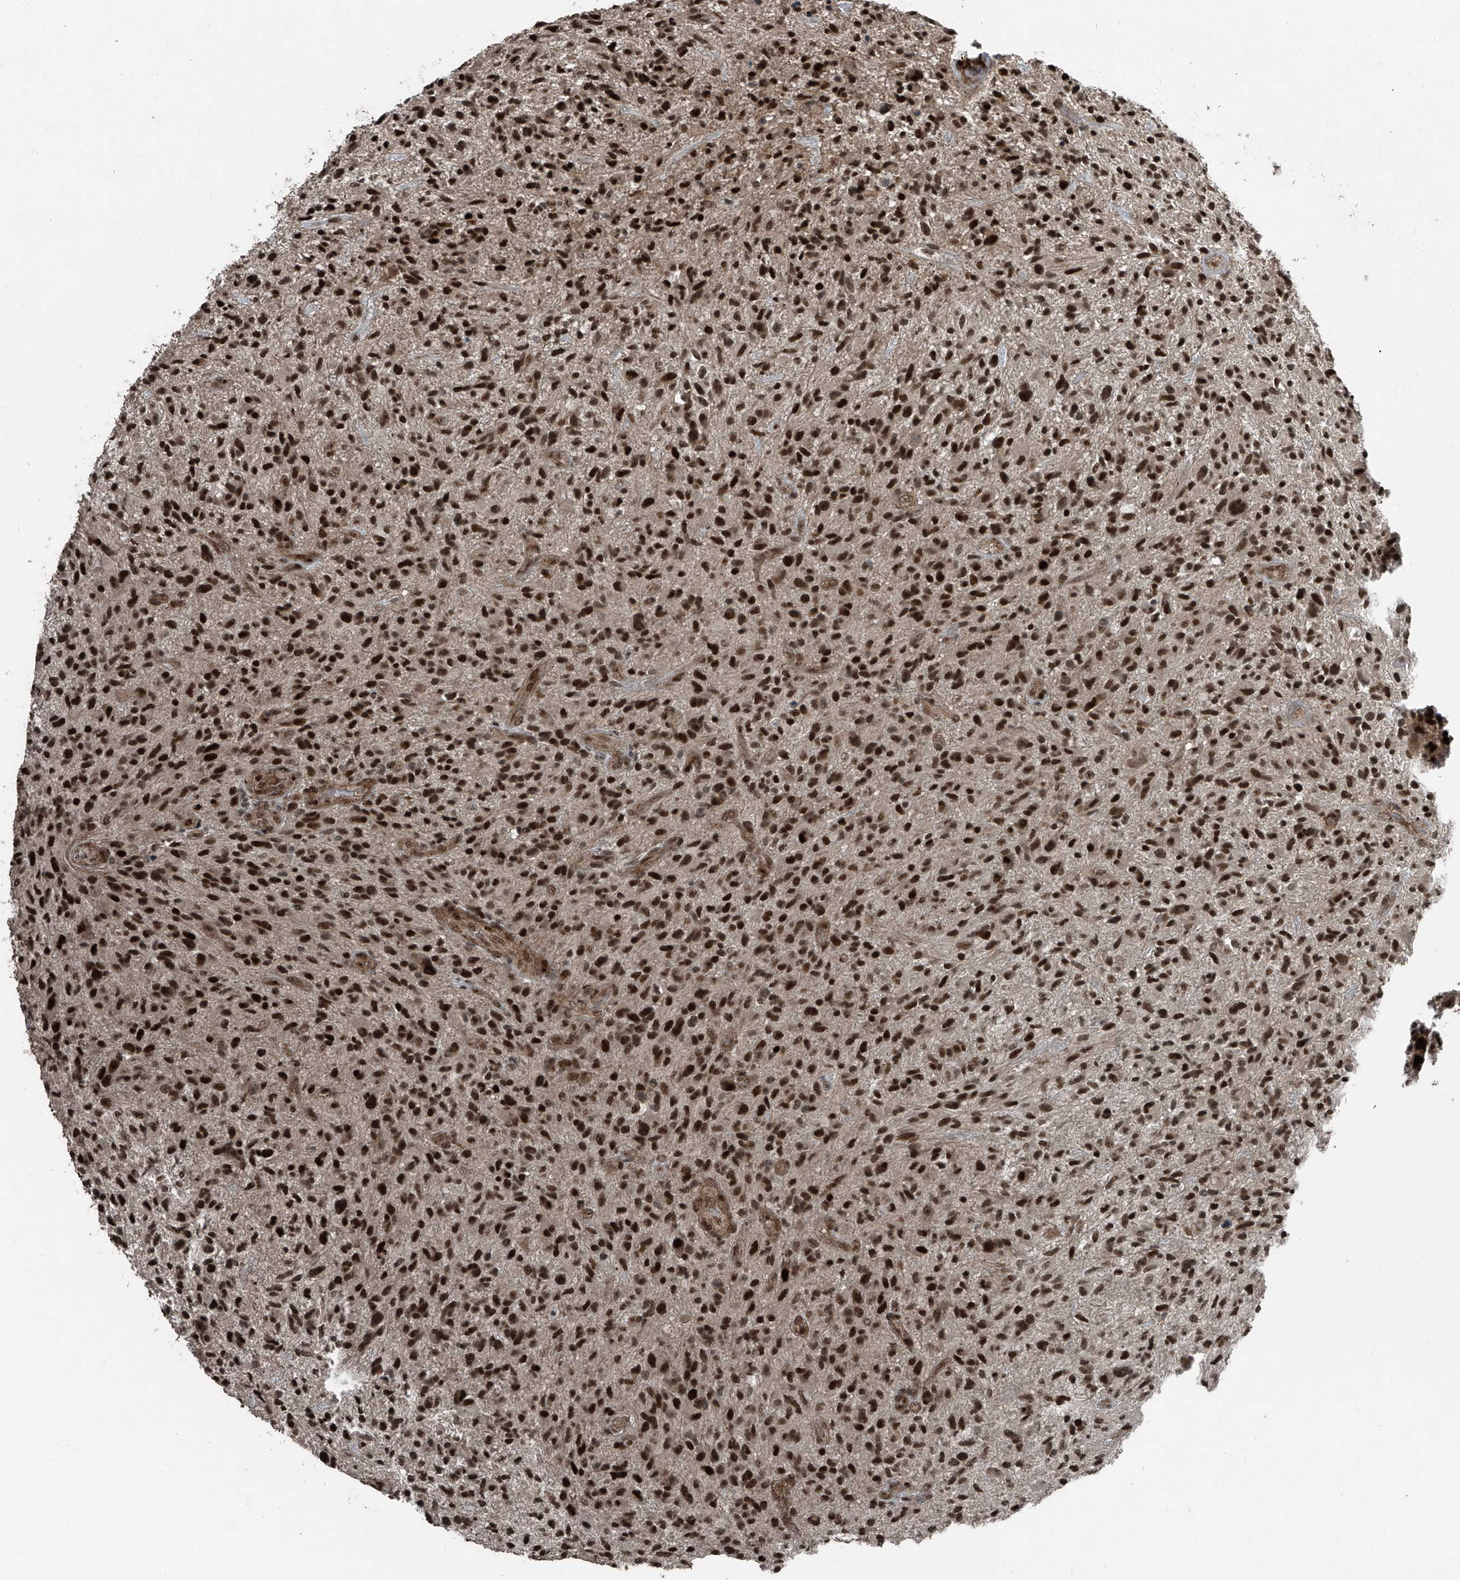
{"staining": {"intensity": "strong", "quantity": ">75%", "location": "nuclear"}, "tissue": "glioma", "cell_type": "Tumor cells", "image_type": "cancer", "snomed": [{"axis": "morphology", "description": "Glioma, malignant, High grade"}, {"axis": "topography", "description": "Brain"}], "caption": "Immunohistochemical staining of malignant glioma (high-grade) exhibits high levels of strong nuclear staining in about >75% of tumor cells.", "gene": "ZNF570", "patient": {"sex": "male", "age": 47}}